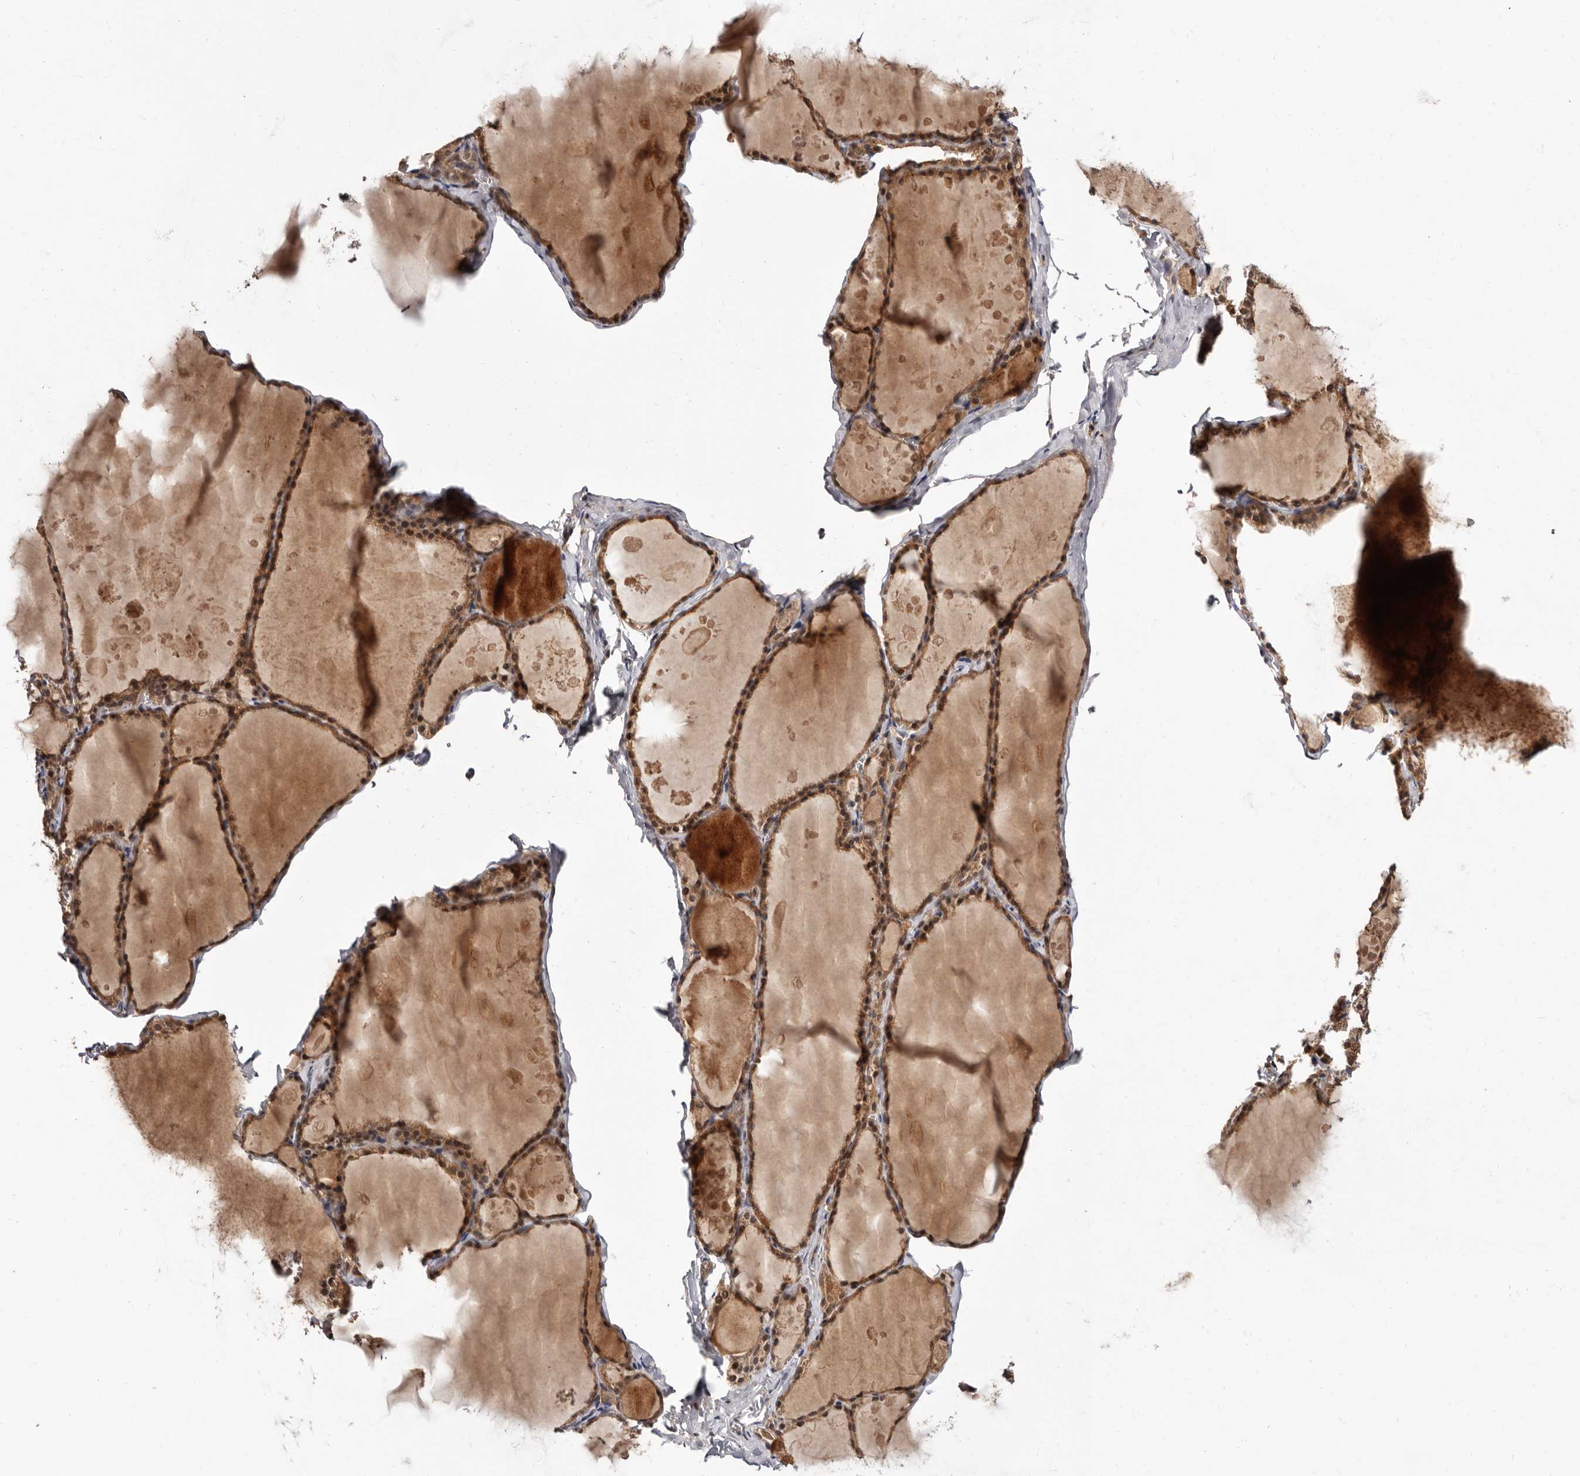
{"staining": {"intensity": "moderate", "quantity": ">75%", "location": "cytoplasmic/membranous,nuclear"}, "tissue": "thyroid gland", "cell_type": "Glandular cells", "image_type": "normal", "snomed": [{"axis": "morphology", "description": "Normal tissue, NOS"}, {"axis": "topography", "description": "Thyroid gland"}], "caption": "Immunohistochemistry (IHC) (DAB (3,3'-diaminobenzidine)) staining of benign human thyroid gland exhibits moderate cytoplasmic/membranous,nuclear protein staining in approximately >75% of glandular cells.", "gene": "INAVA", "patient": {"sex": "male", "age": 56}}